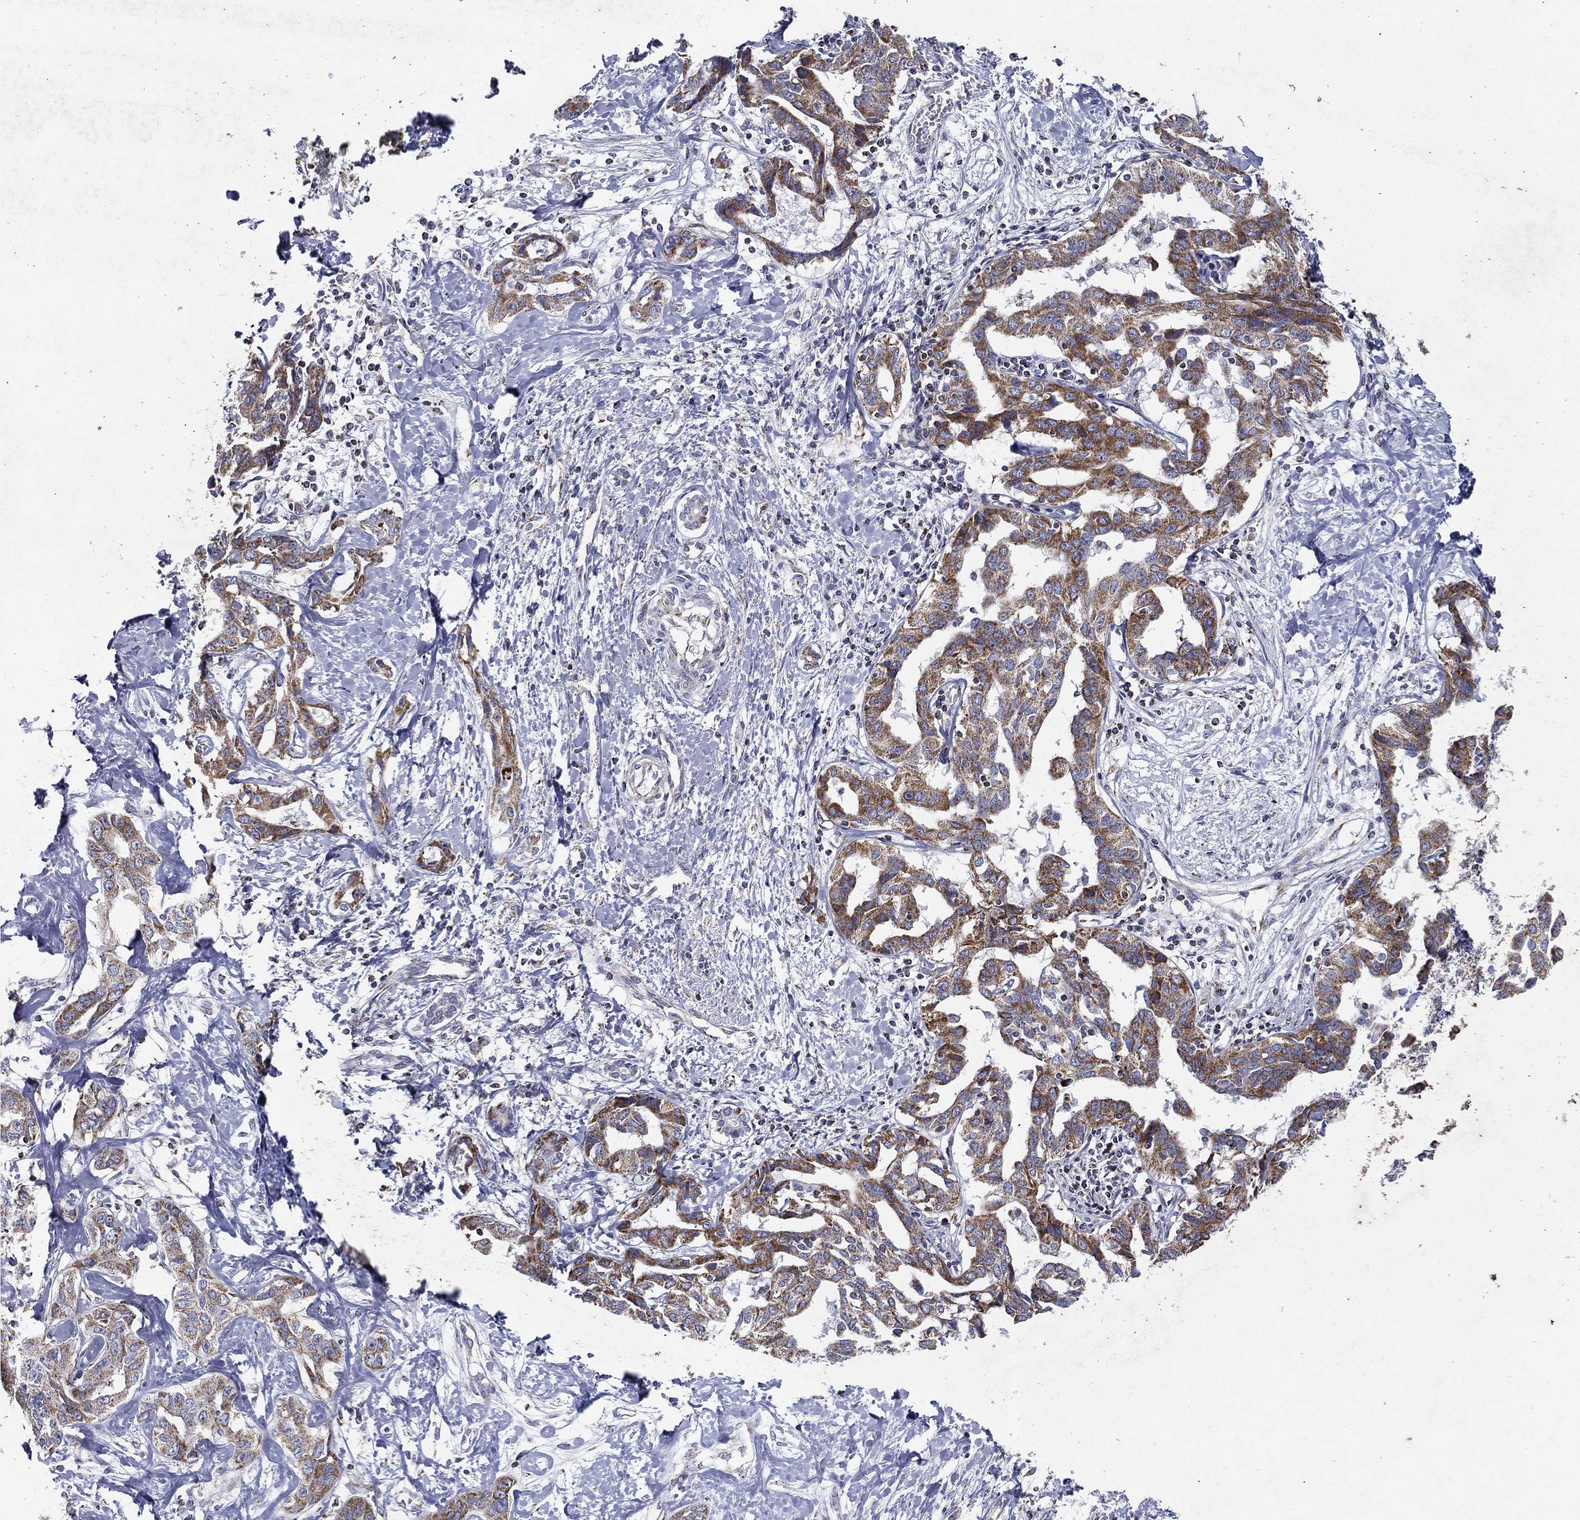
{"staining": {"intensity": "strong", "quantity": ">75%", "location": "cytoplasmic/membranous"}, "tissue": "liver cancer", "cell_type": "Tumor cells", "image_type": "cancer", "snomed": [{"axis": "morphology", "description": "Cholangiocarcinoma"}, {"axis": "topography", "description": "Liver"}], "caption": "Immunohistochemical staining of liver cholangiocarcinoma reveals high levels of strong cytoplasmic/membranous positivity in approximately >75% of tumor cells.", "gene": "SFXN1", "patient": {"sex": "male", "age": 59}}